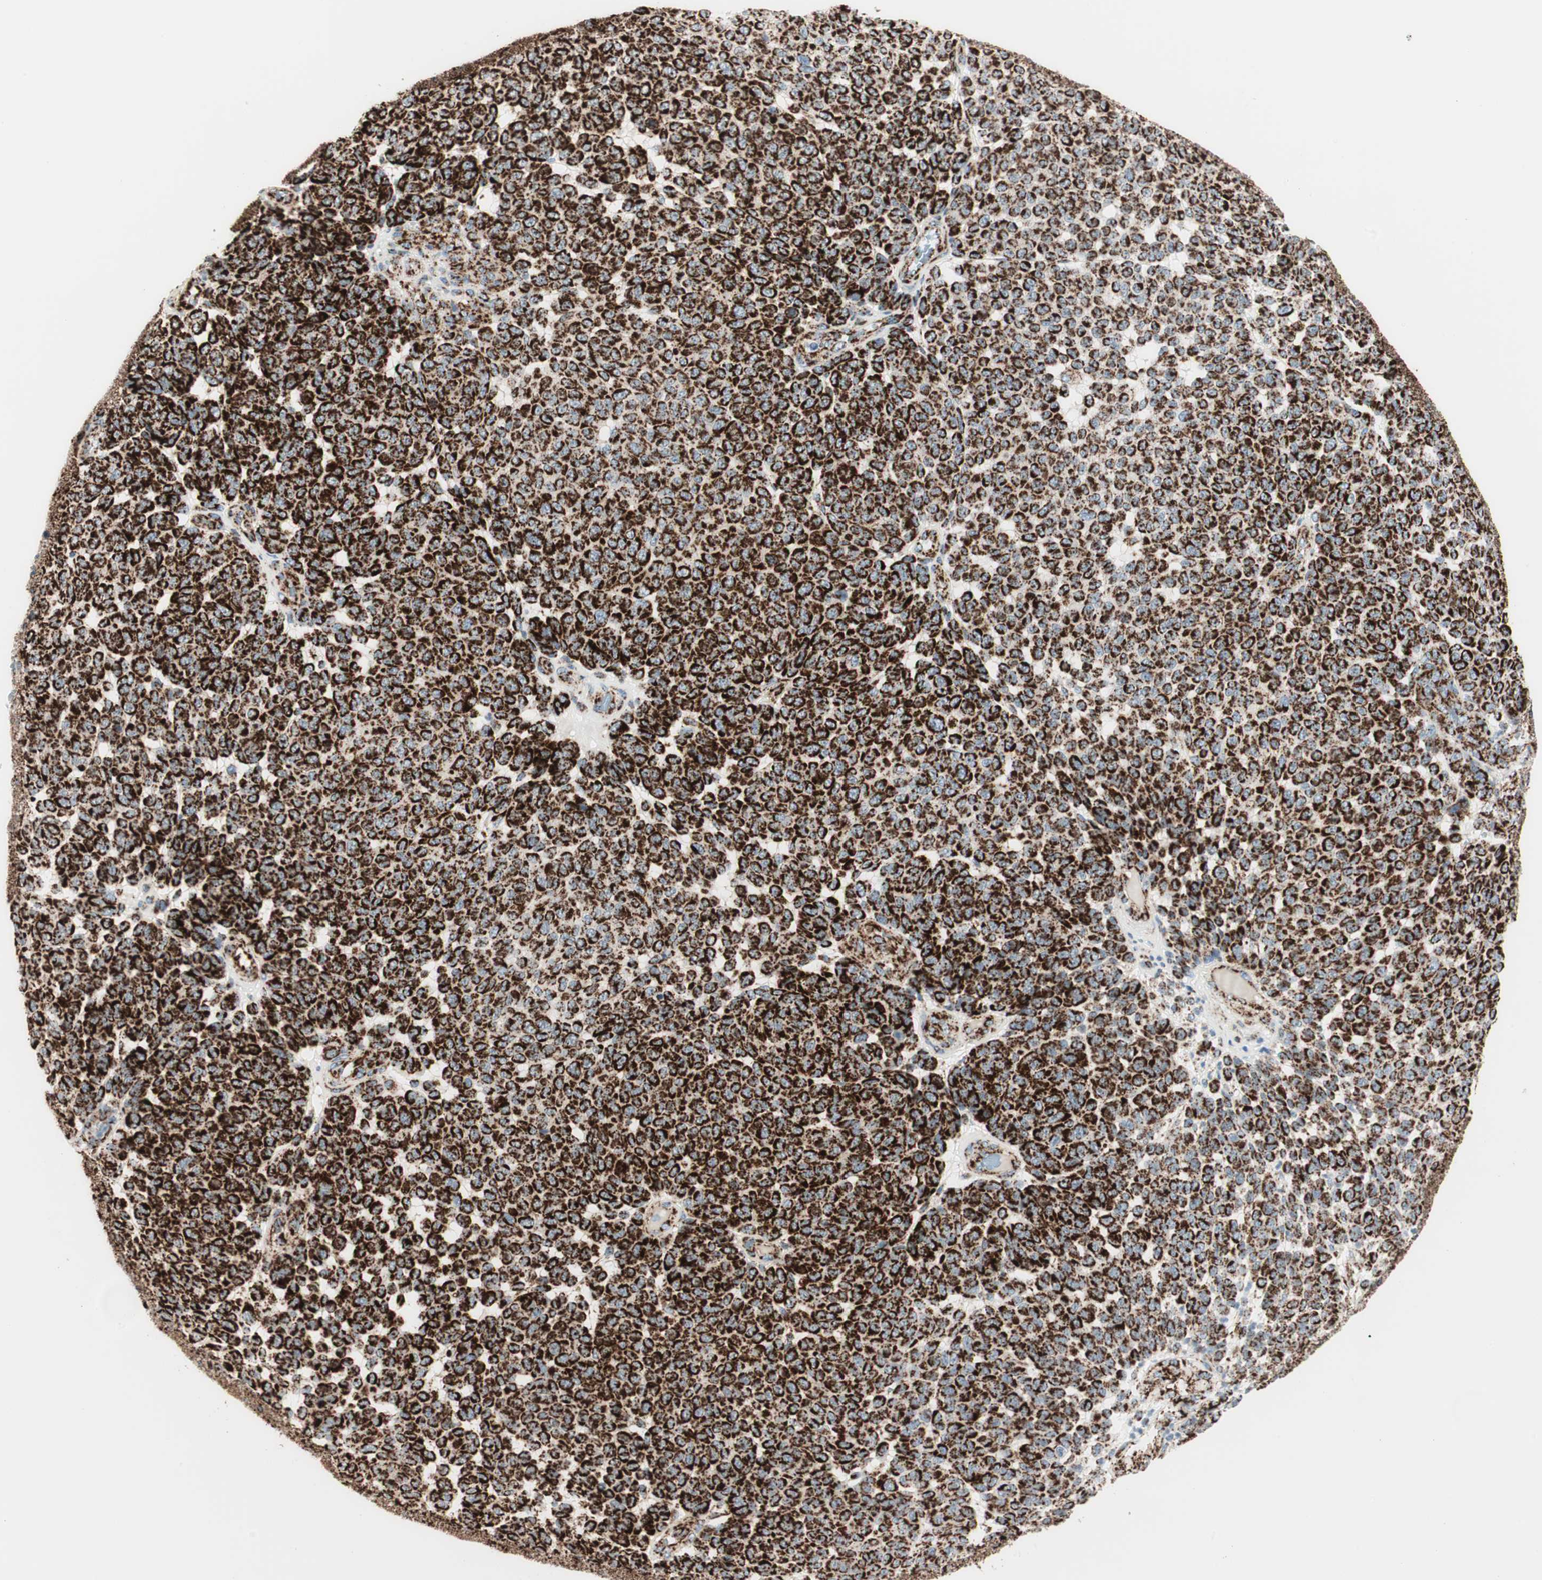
{"staining": {"intensity": "strong", "quantity": ">75%", "location": "cytoplasmic/membranous"}, "tissue": "melanoma", "cell_type": "Tumor cells", "image_type": "cancer", "snomed": [{"axis": "morphology", "description": "Malignant melanoma, NOS"}, {"axis": "topography", "description": "Skin"}], "caption": "Malignant melanoma tissue exhibits strong cytoplasmic/membranous expression in approximately >75% of tumor cells", "gene": "TOMM20", "patient": {"sex": "male", "age": 59}}